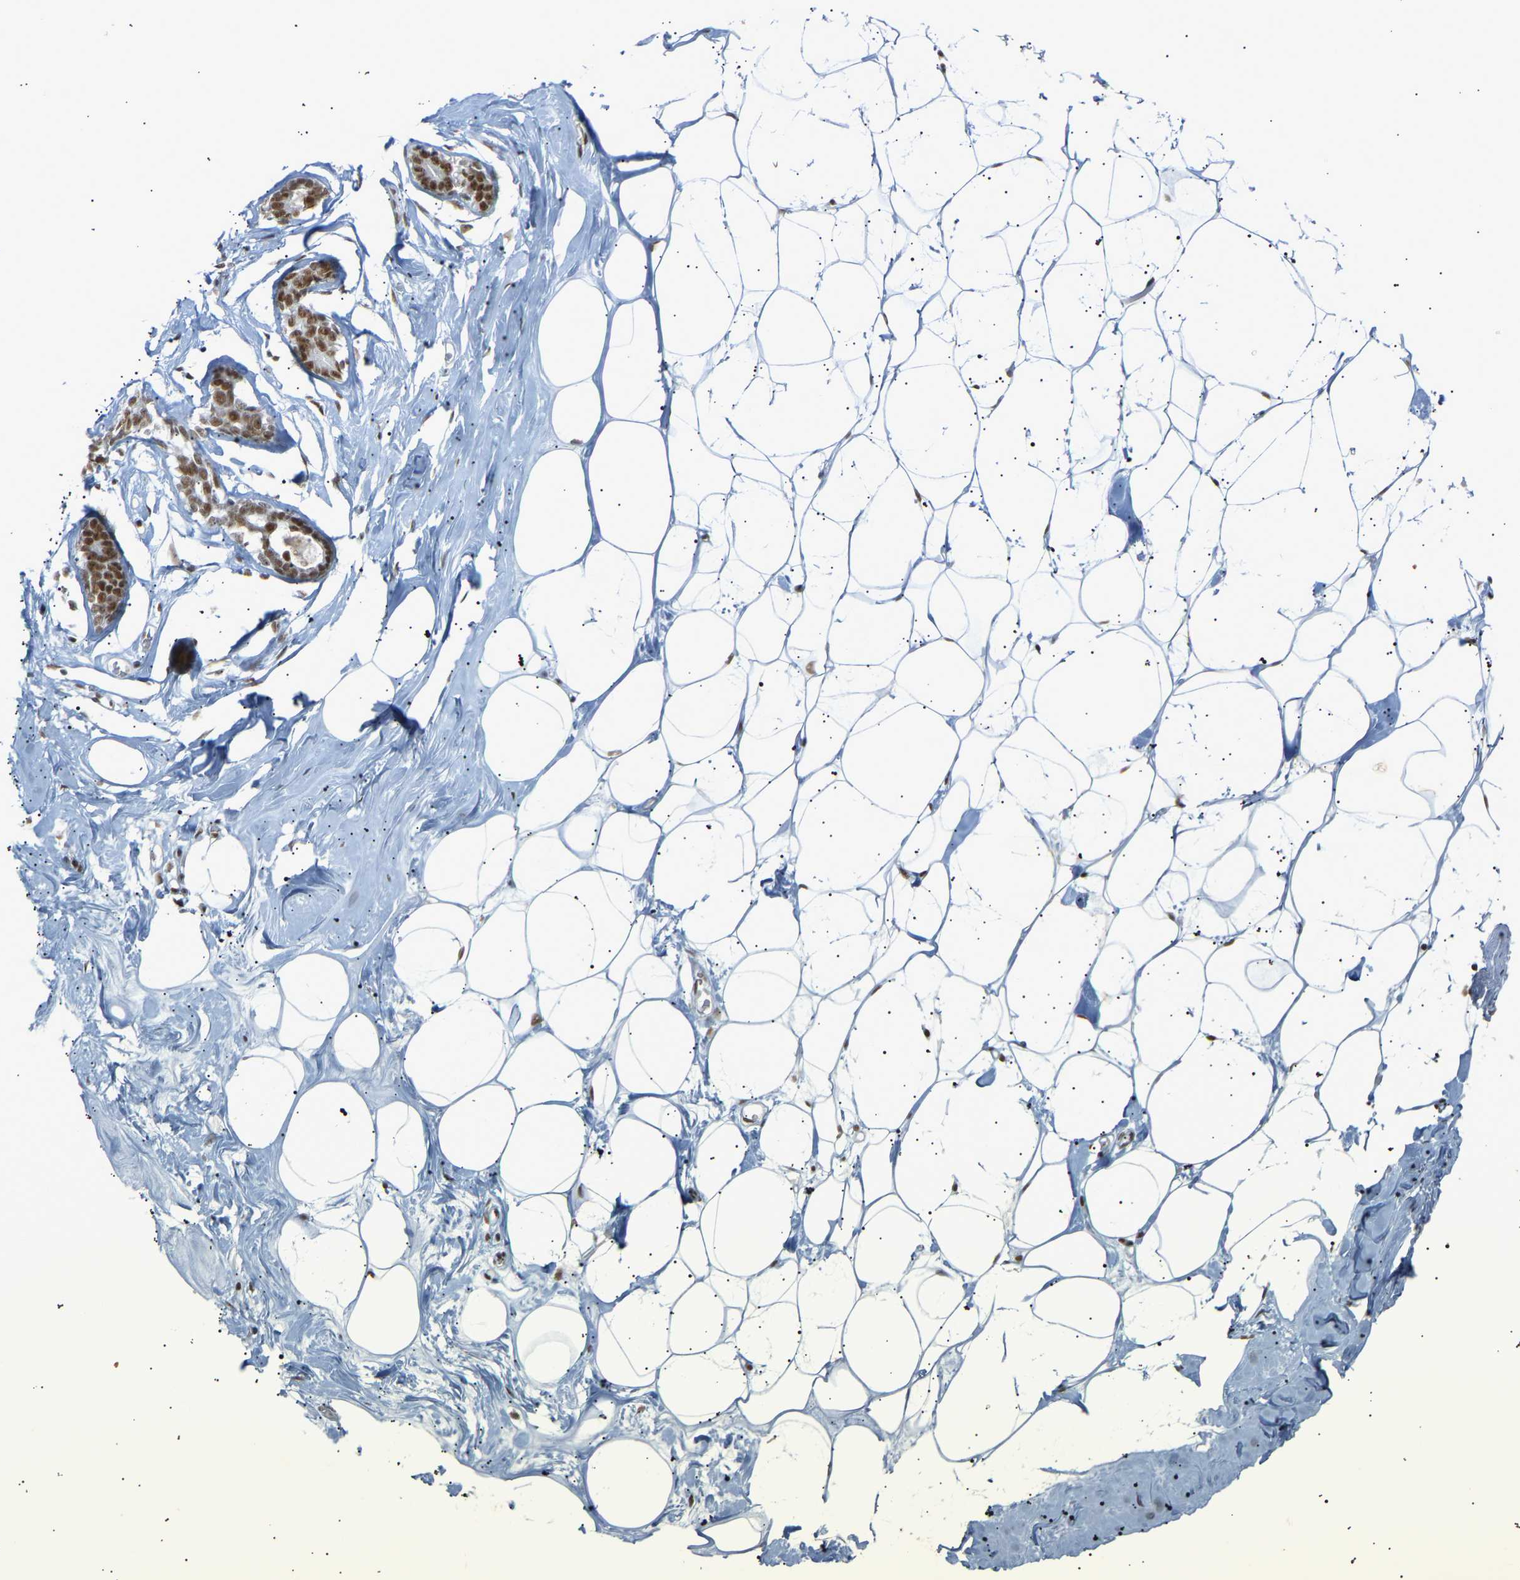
{"staining": {"intensity": "weak", "quantity": ">75%", "location": "nuclear"}, "tissue": "adipose tissue", "cell_type": "Adipocytes", "image_type": "normal", "snomed": [{"axis": "morphology", "description": "Normal tissue, NOS"}, {"axis": "morphology", "description": "Fibrosis, NOS"}, {"axis": "topography", "description": "Breast"}, {"axis": "topography", "description": "Adipose tissue"}], "caption": "This is a micrograph of immunohistochemistry (IHC) staining of normal adipose tissue, which shows weak staining in the nuclear of adipocytes.", "gene": "NELFB", "patient": {"sex": "female", "age": 39}}